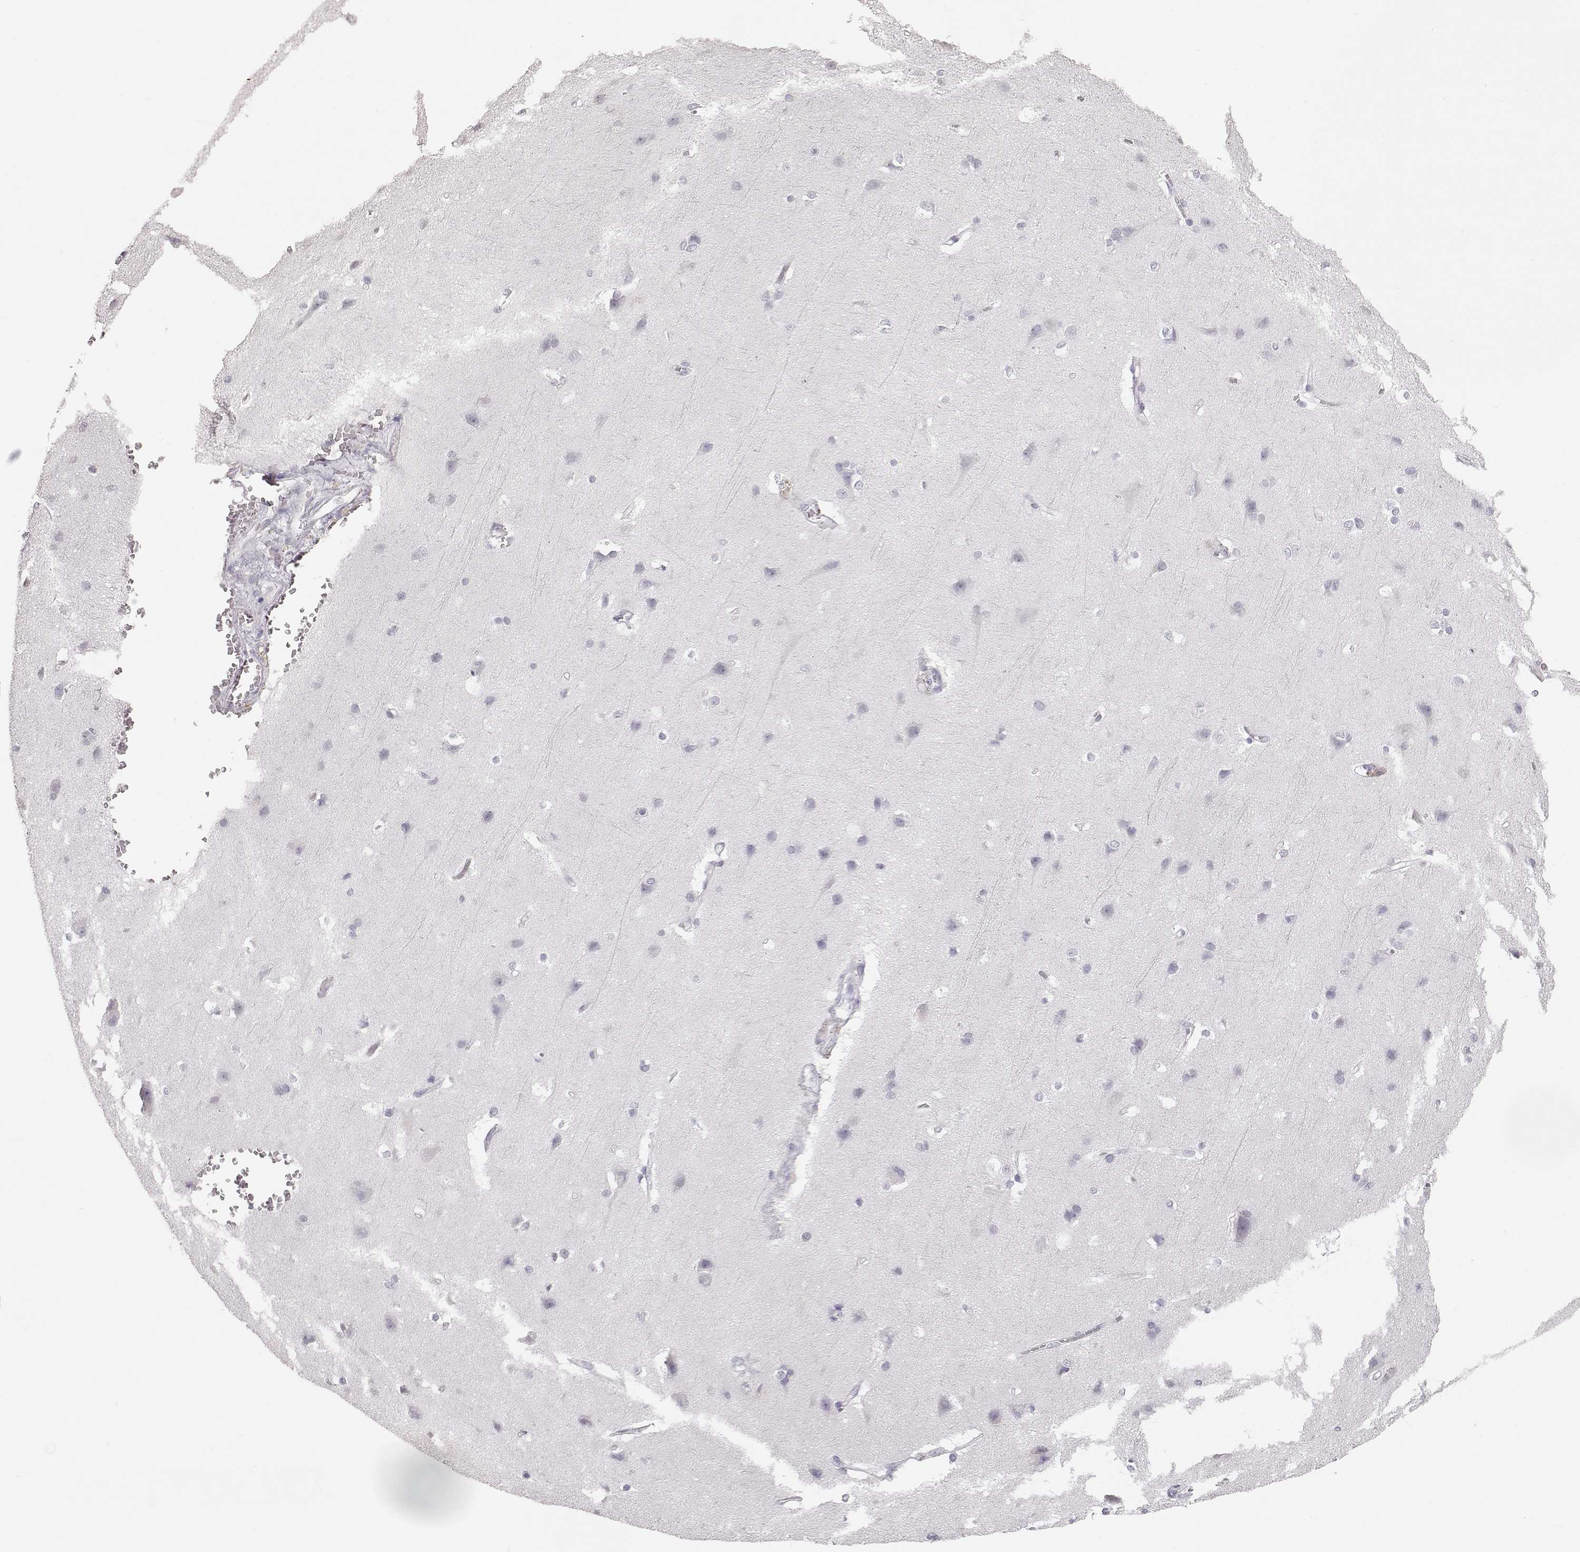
{"staining": {"intensity": "negative", "quantity": "none", "location": "none"}, "tissue": "cerebral cortex", "cell_type": "Endothelial cells", "image_type": "normal", "snomed": [{"axis": "morphology", "description": "Normal tissue, NOS"}, {"axis": "topography", "description": "Cerebral cortex"}], "caption": "Immunohistochemistry of benign human cerebral cortex demonstrates no positivity in endothelial cells.", "gene": "KRT31", "patient": {"sex": "male", "age": 37}}